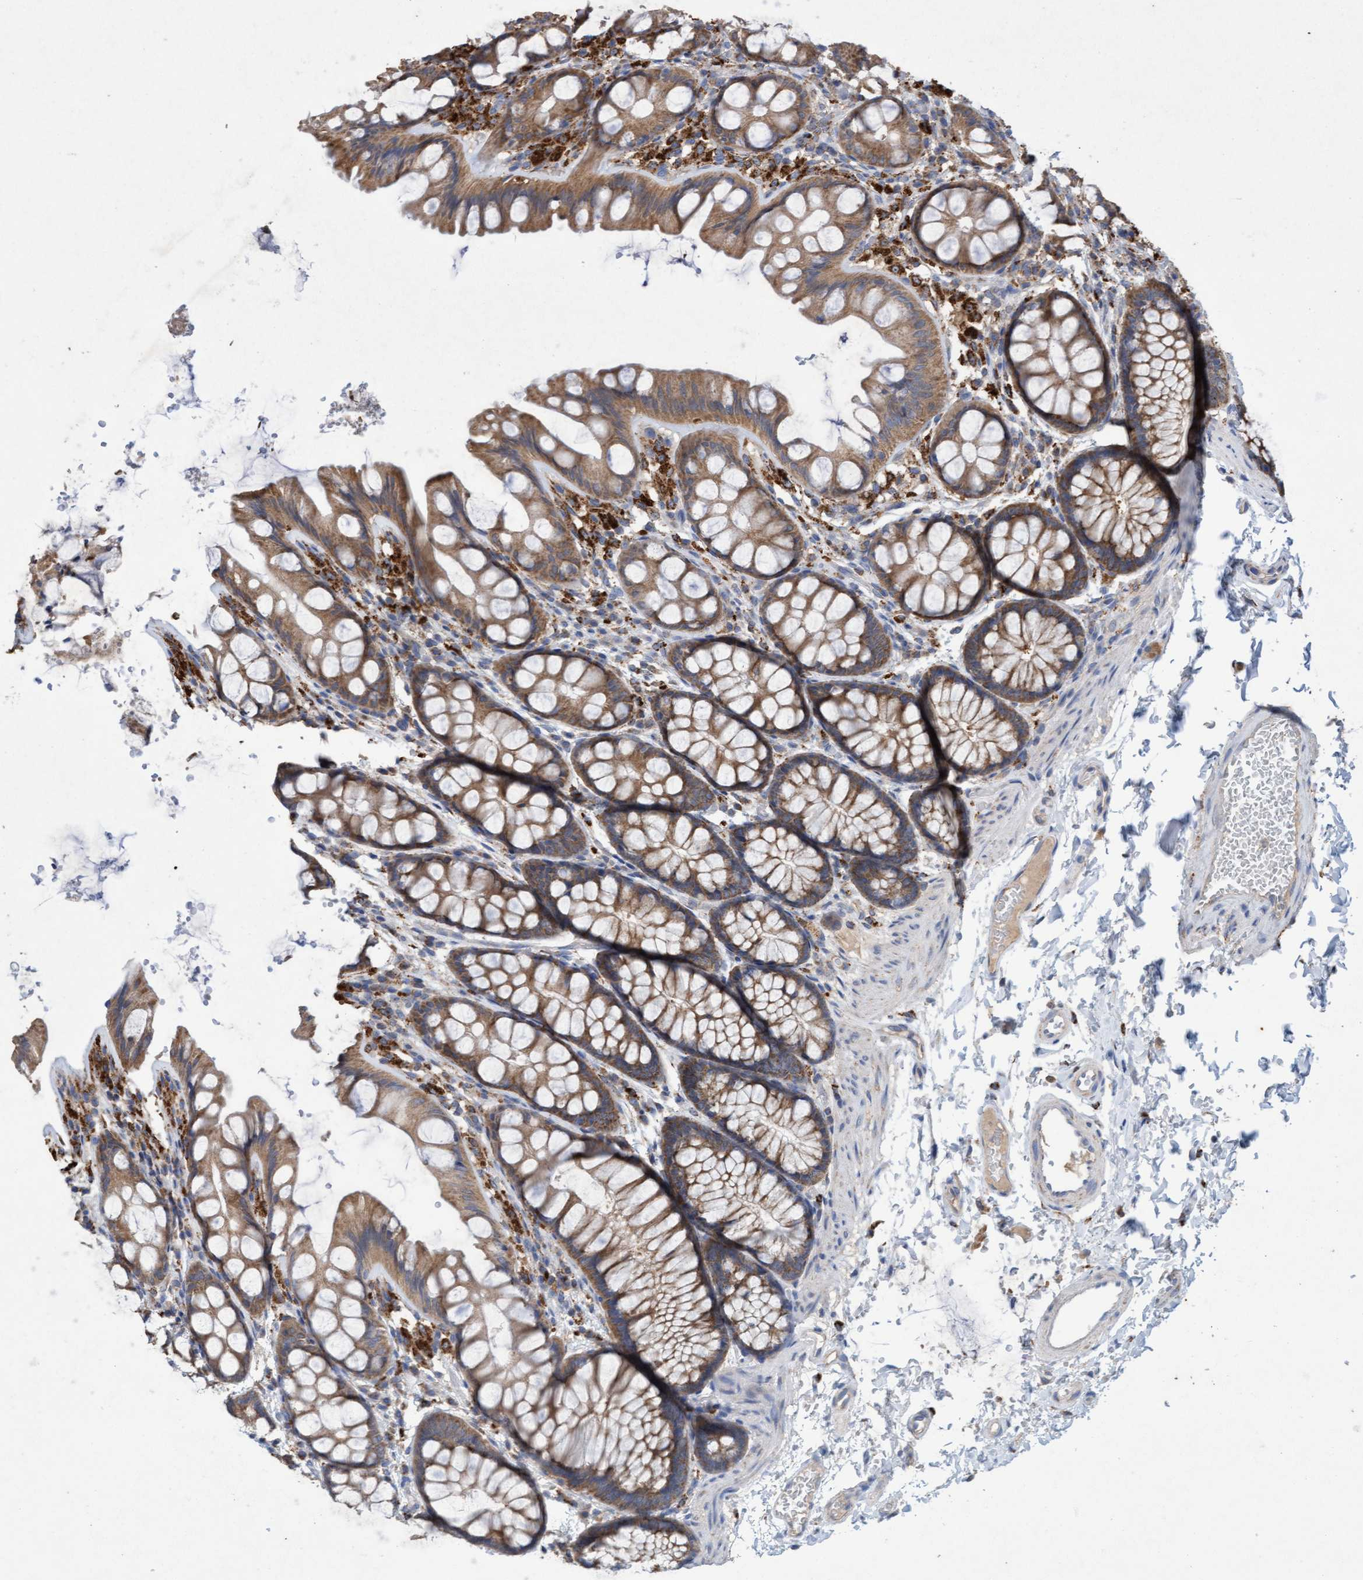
{"staining": {"intensity": "negative", "quantity": "none", "location": "none"}, "tissue": "colon", "cell_type": "Endothelial cells", "image_type": "normal", "snomed": [{"axis": "morphology", "description": "Normal tissue, NOS"}, {"axis": "topography", "description": "Colon"}], "caption": "The micrograph shows no significant staining in endothelial cells of colon. (DAB immunohistochemistry visualized using brightfield microscopy, high magnification).", "gene": "ATPAF2", "patient": {"sex": "male", "age": 47}}